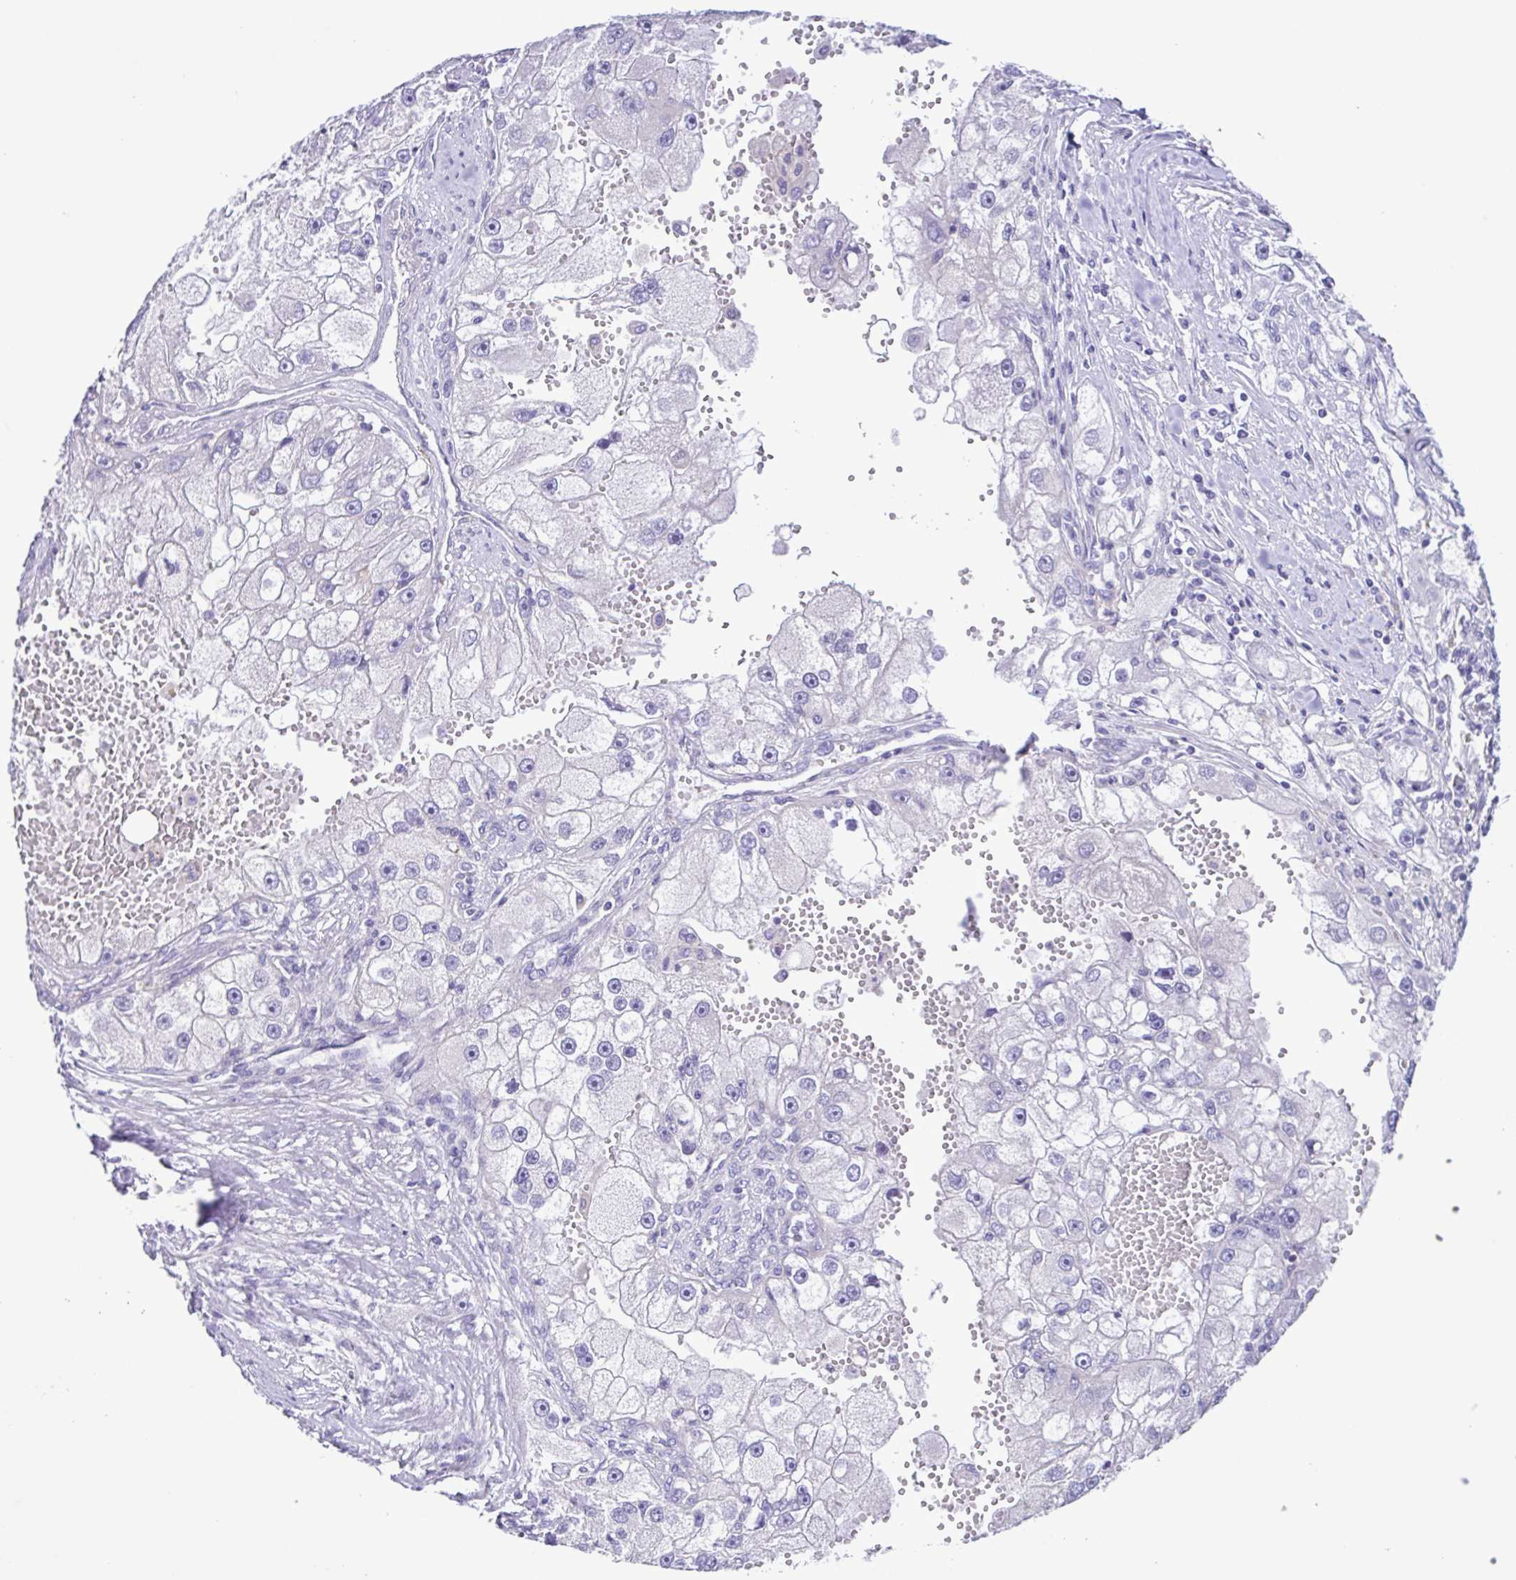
{"staining": {"intensity": "negative", "quantity": "none", "location": "none"}, "tissue": "renal cancer", "cell_type": "Tumor cells", "image_type": "cancer", "snomed": [{"axis": "morphology", "description": "Adenocarcinoma, NOS"}, {"axis": "topography", "description": "Kidney"}], "caption": "Tumor cells show no significant protein staining in renal cancer (adenocarcinoma).", "gene": "ISM2", "patient": {"sex": "male", "age": 63}}